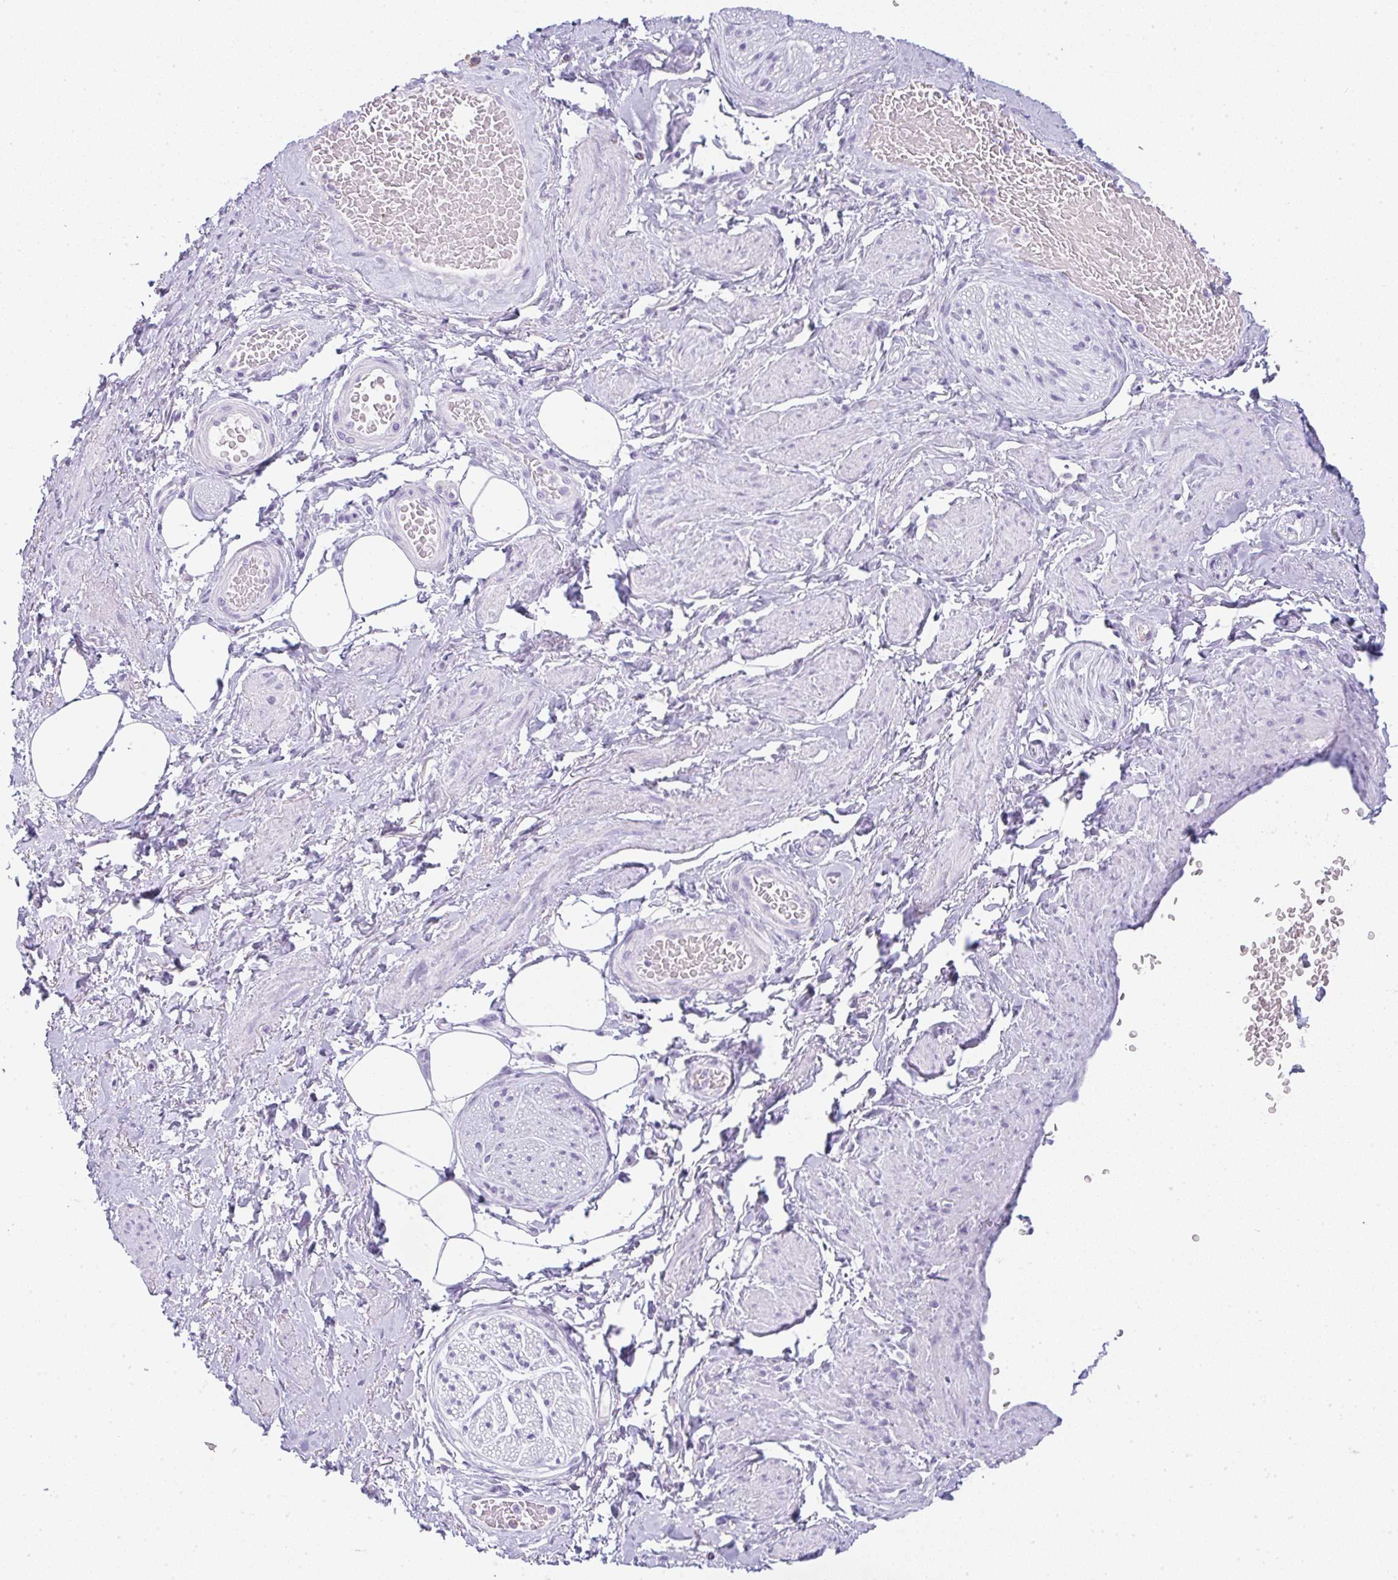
{"staining": {"intensity": "negative", "quantity": "none", "location": "none"}, "tissue": "adipose tissue", "cell_type": "Adipocytes", "image_type": "normal", "snomed": [{"axis": "morphology", "description": "Normal tissue, NOS"}, {"axis": "topography", "description": "Vagina"}, {"axis": "topography", "description": "Peripheral nerve tissue"}], "caption": "The histopathology image displays no significant expression in adipocytes of adipose tissue. (DAB immunohistochemistry visualized using brightfield microscopy, high magnification).", "gene": "LPAR4", "patient": {"sex": "female", "age": 71}}